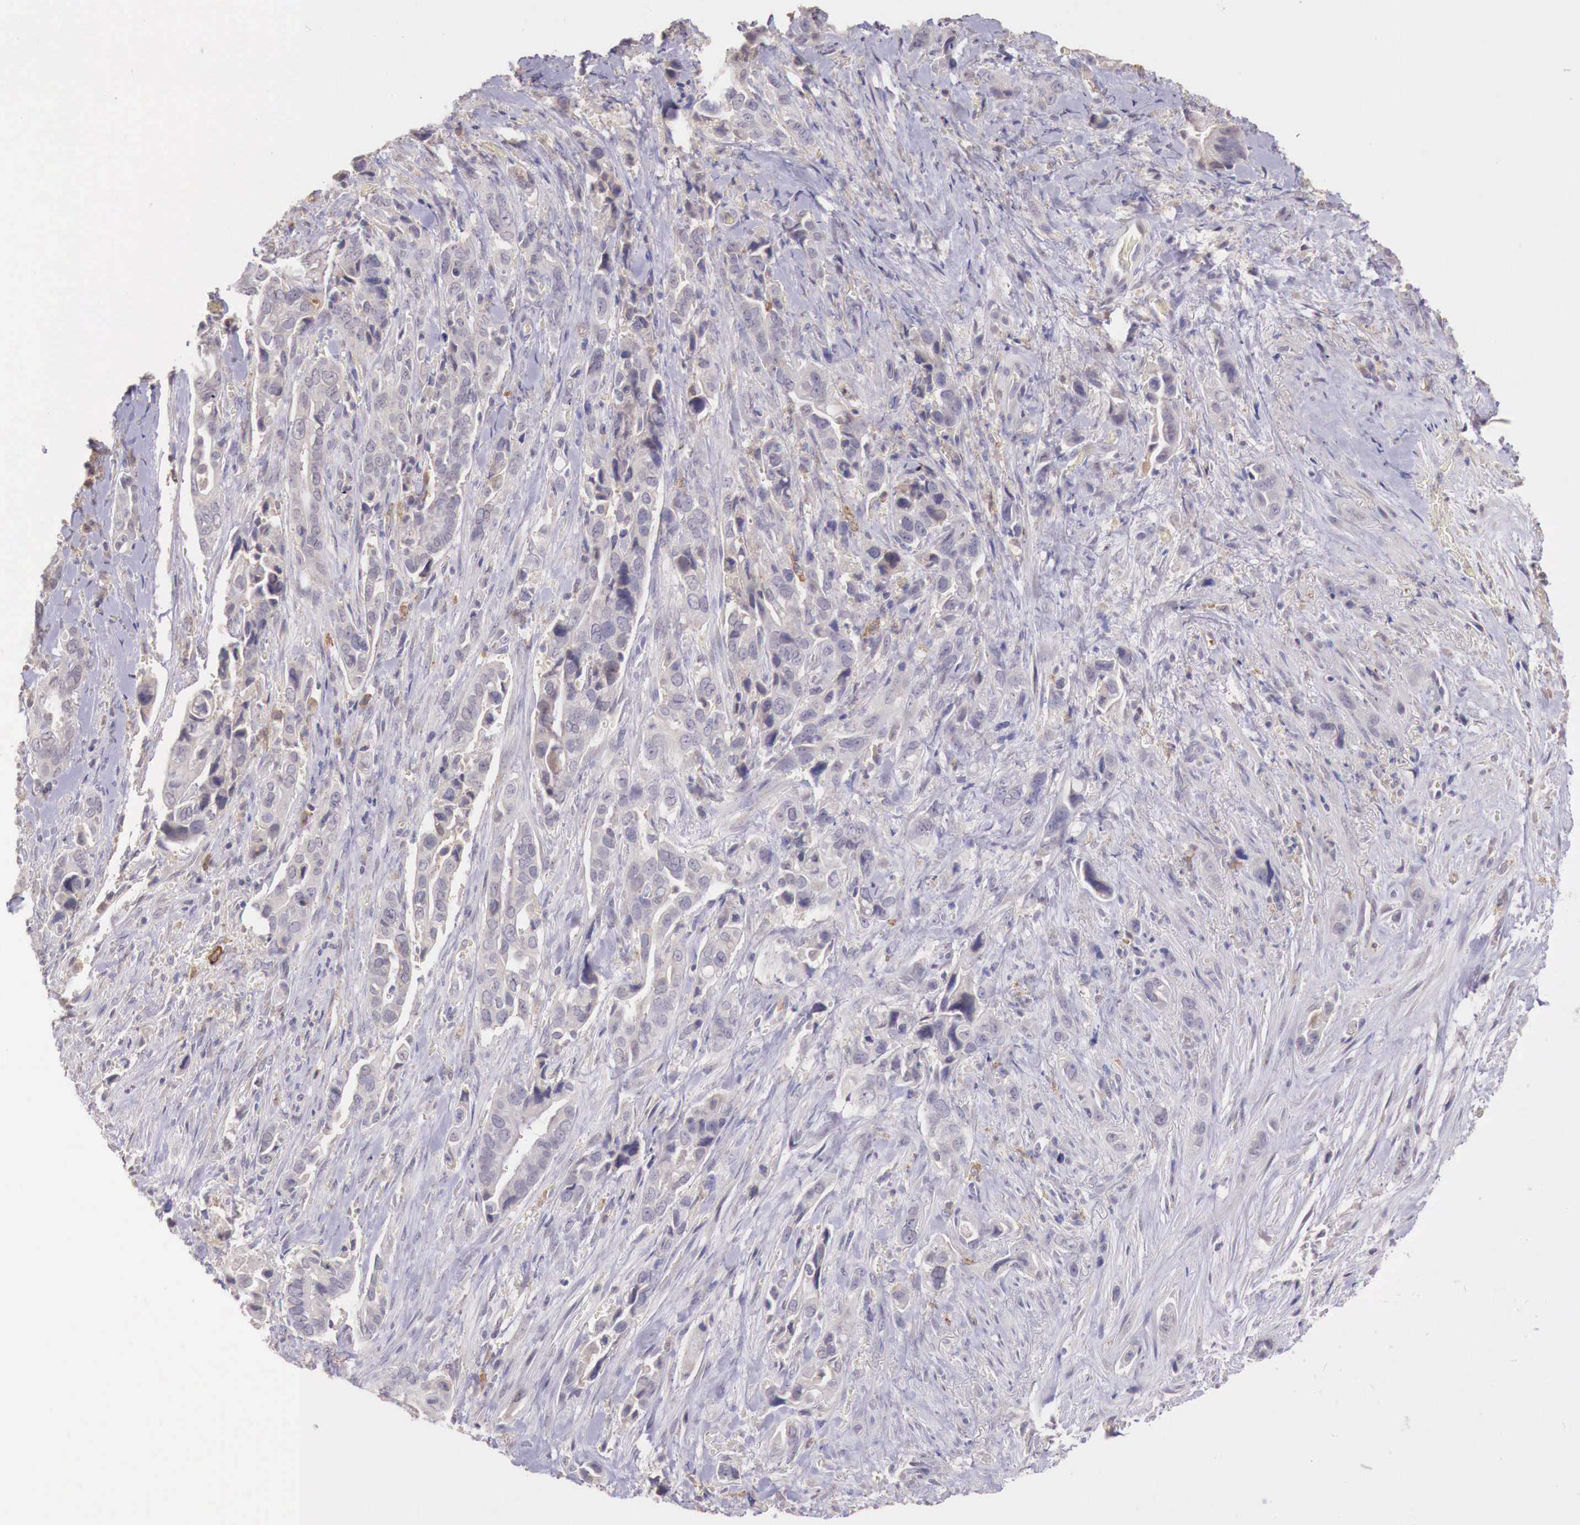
{"staining": {"intensity": "weak", "quantity": "25%-75%", "location": "cytoplasmic/membranous"}, "tissue": "pancreatic cancer", "cell_type": "Tumor cells", "image_type": "cancer", "snomed": [{"axis": "morphology", "description": "Adenocarcinoma, NOS"}, {"axis": "topography", "description": "Pancreas"}], "caption": "The micrograph displays immunohistochemical staining of pancreatic cancer. There is weak cytoplasmic/membranous positivity is appreciated in about 25%-75% of tumor cells.", "gene": "CHRDL1", "patient": {"sex": "male", "age": 69}}